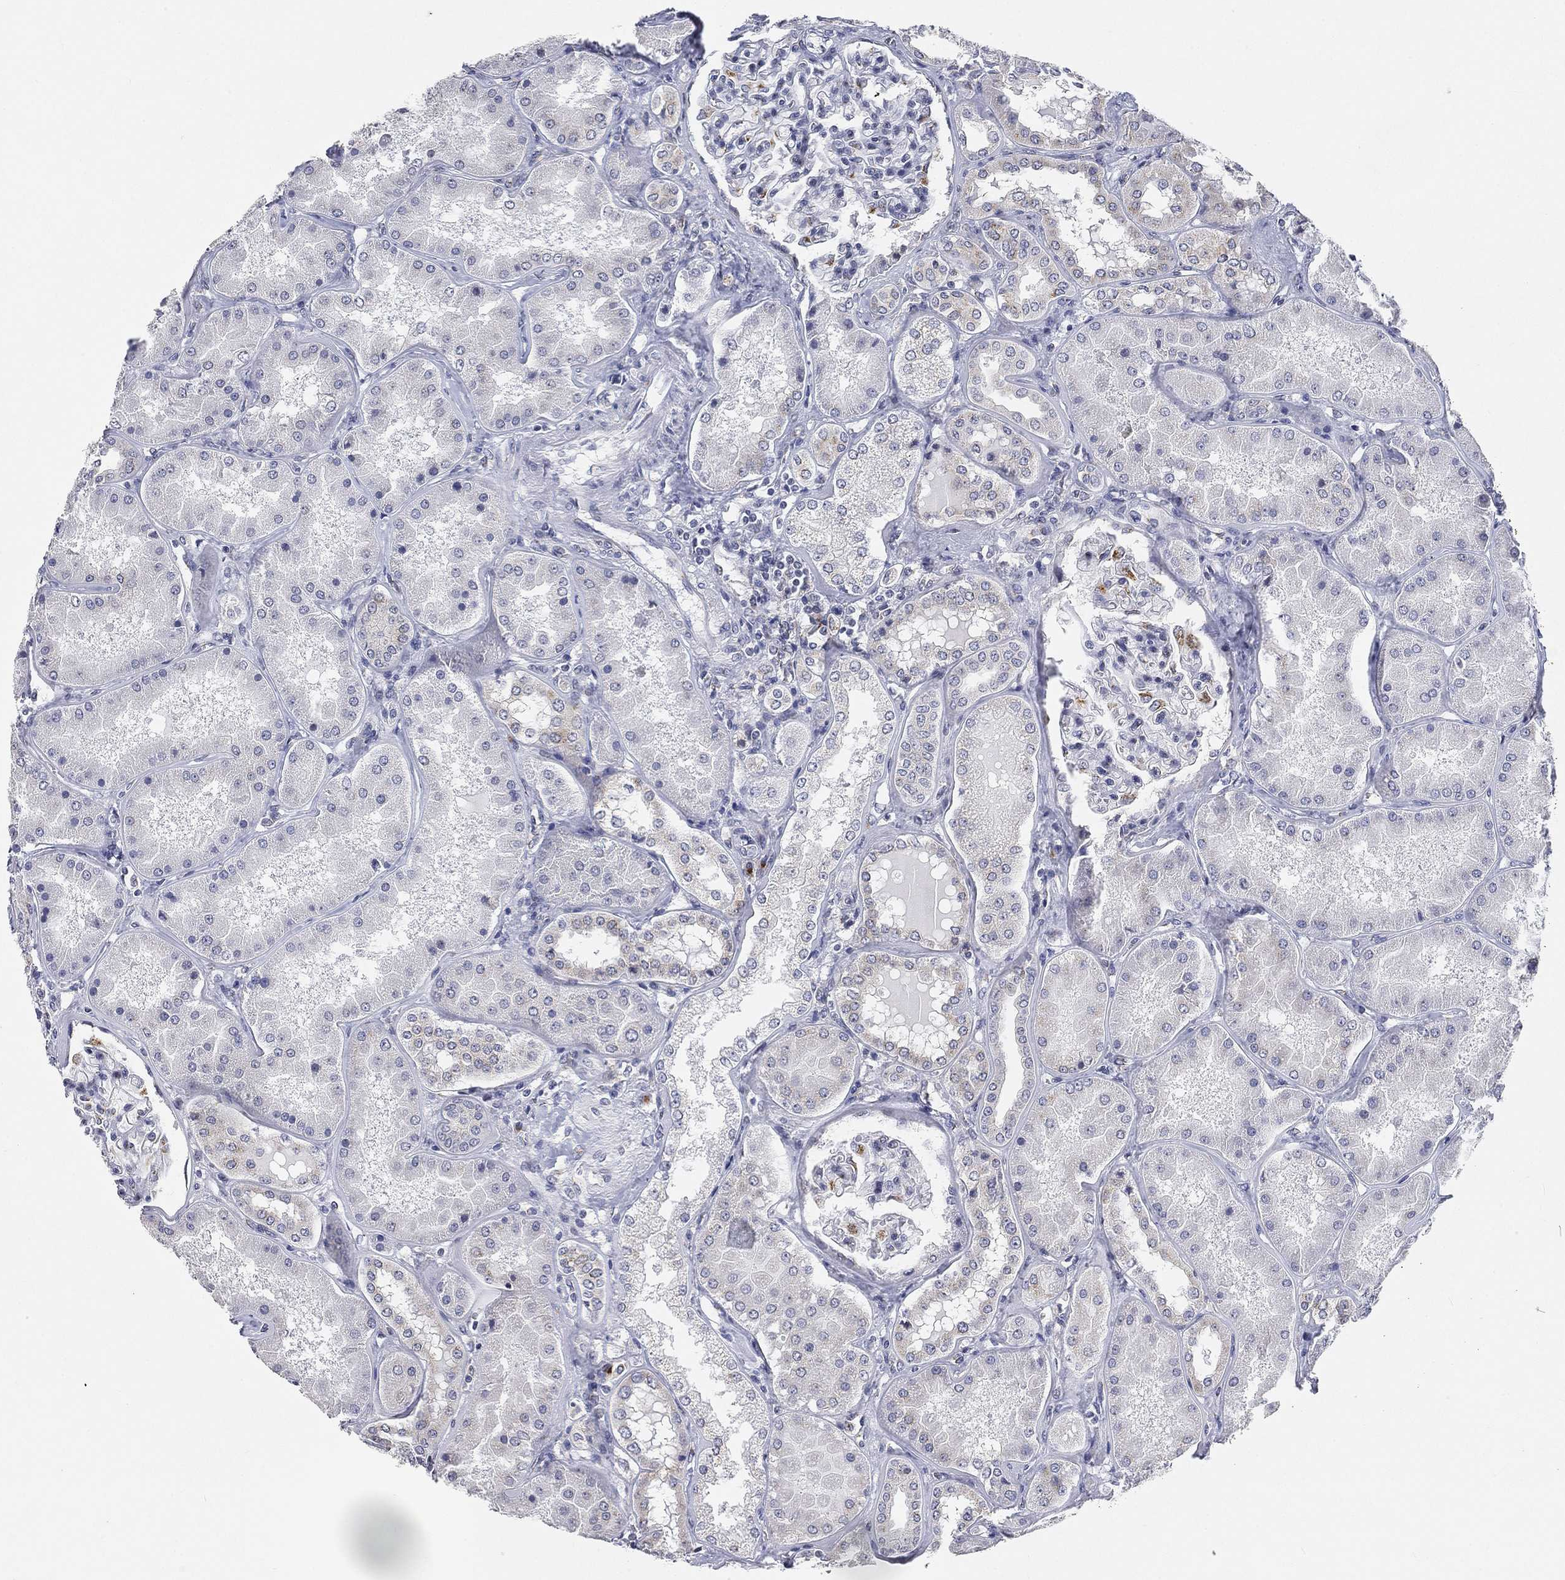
{"staining": {"intensity": "moderate", "quantity": "25%-75%", "location": "cytoplasmic/membranous"}, "tissue": "kidney", "cell_type": "Cells in glomeruli", "image_type": "normal", "snomed": [{"axis": "morphology", "description": "Normal tissue, NOS"}, {"axis": "topography", "description": "Kidney"}], "caption": "Immunohistochemical staining of unremarkable human kidney exhibits 25%-75% levels of moderate cytoplasmic/membranous protein expression in approximately 25%-75% of cells in glomeruli. Using DAB (brown) and hematoxylin (blue) stains, captured at high magnification using brightfield microscopy.", "gene": "TICAM1", "patient": {"sex": "female", "age": 56}}